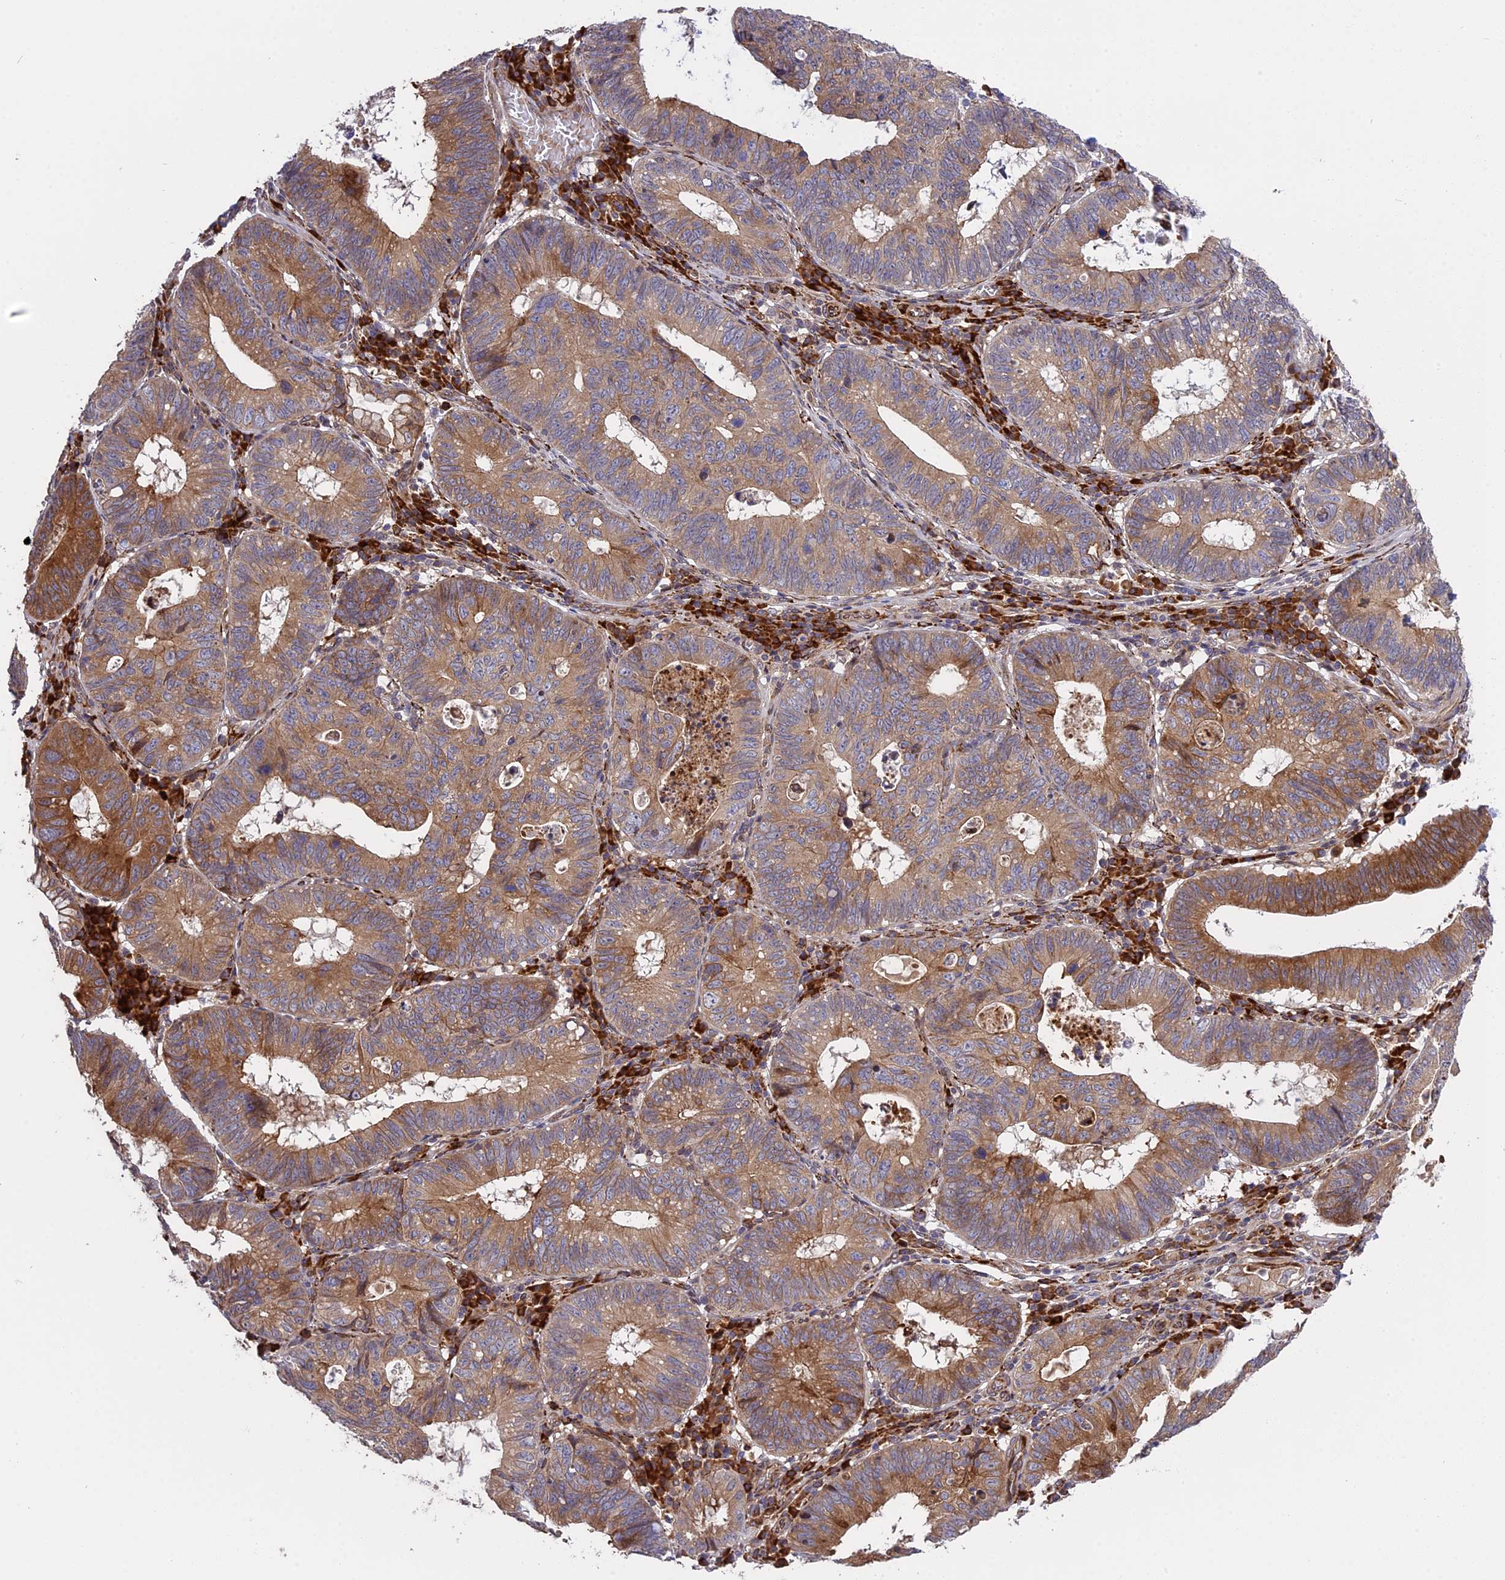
{"staining": {"intensity": "moderate", "quantity": ">75%", "location": "cytoplasmic/membranous"}, "tissue": "stomach cancer", "cell_type": "Tumor cells", "image_type": "cancer", "snomed": [{"axis": "morphology", "description": "Adenocarcinoma, NOS"}, {"axis": "topography", "description": "Stomach"}], "caption": "Stomach cancer tissue demonstrates moderate cytoplasmic/membranous staining in about >75% of tumor cells The protein of interest is stained brown, and the nuclei are stained in blue (DAB (3,3'-diaminobenzidine) IHC with brightfield microscopy, high magnification).", "gene": "DDX60L", "patient": {"sex": "male", "age": 59}}